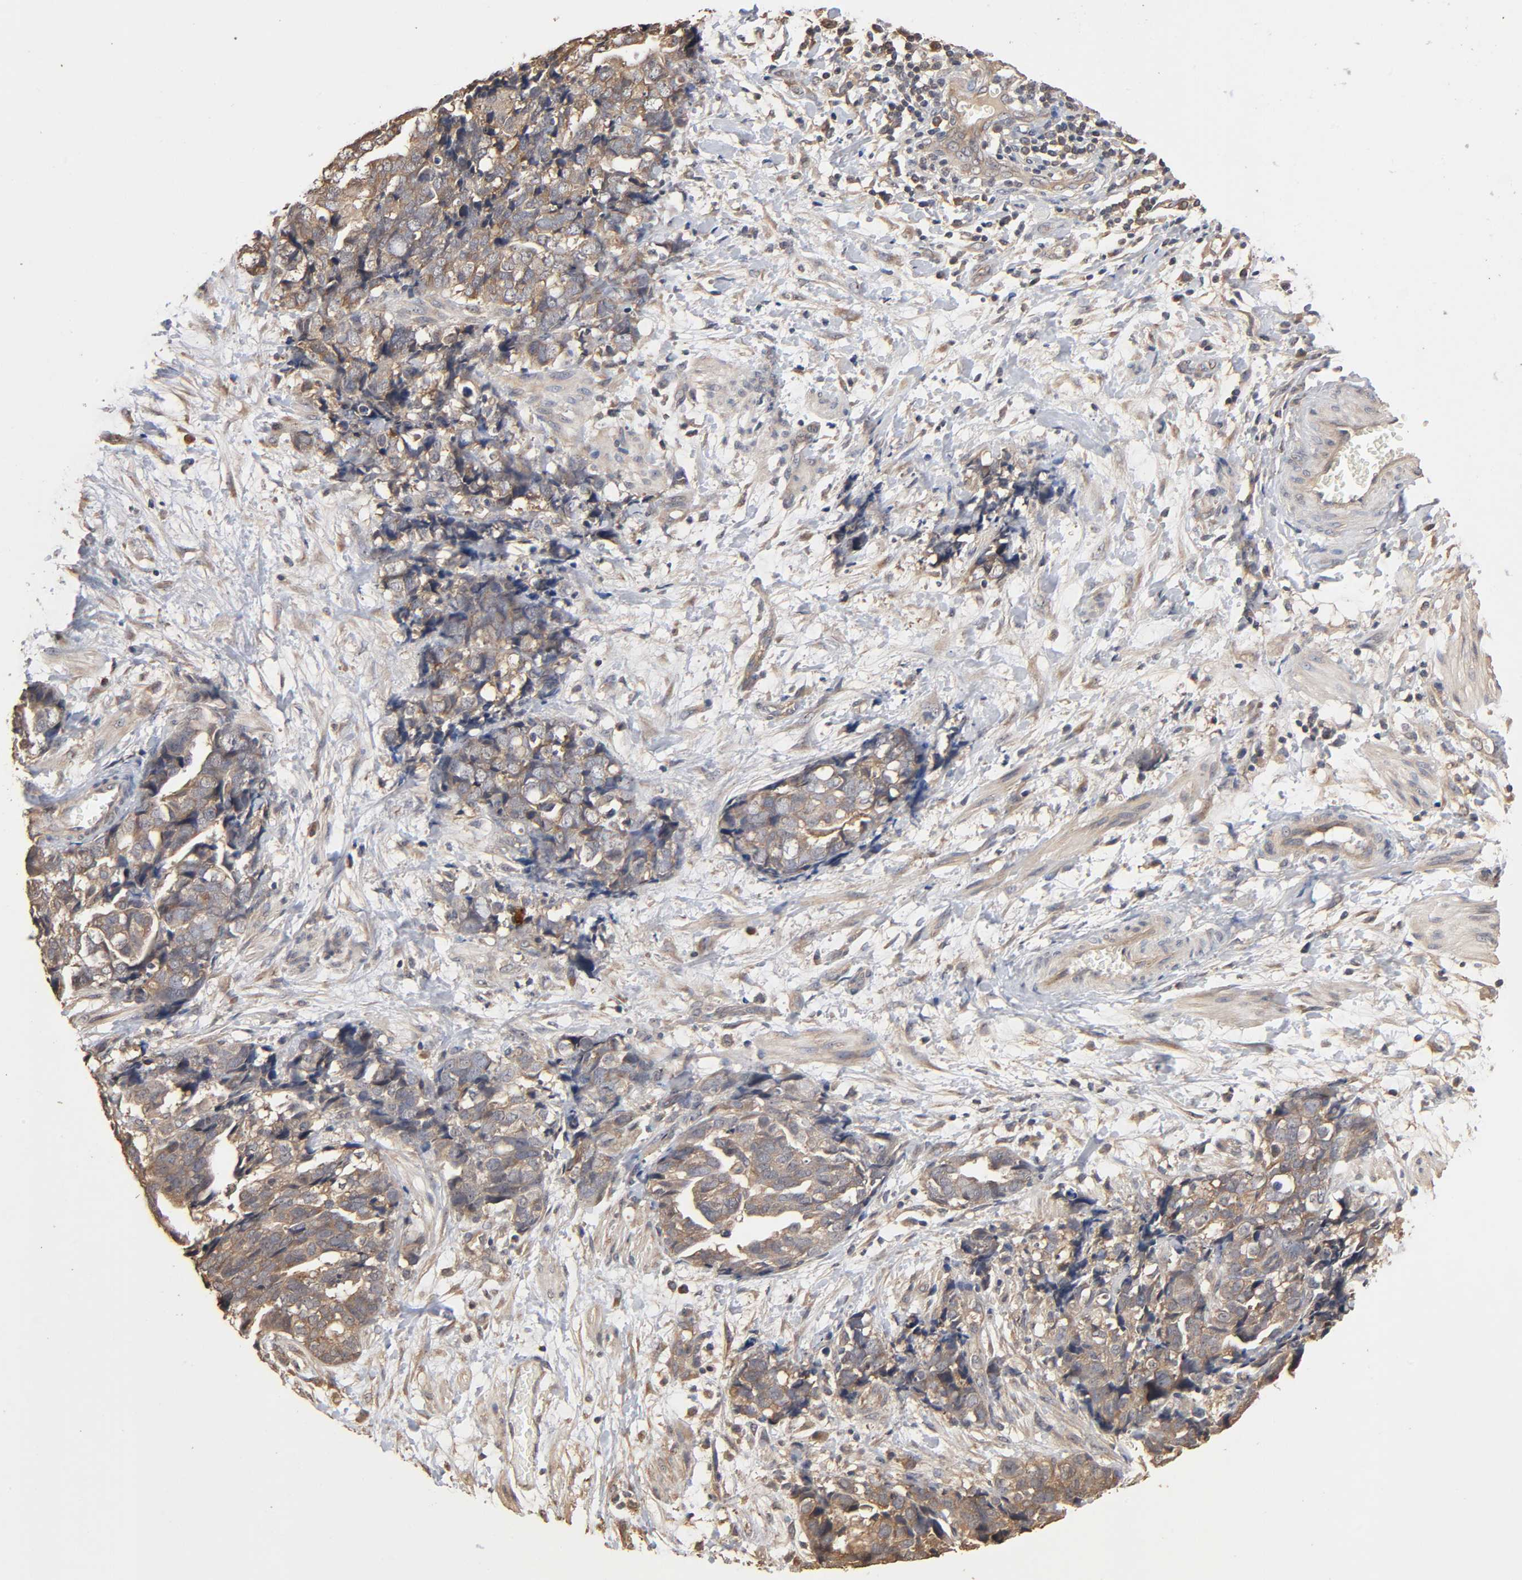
{"staining": {"intensity": "moderate", "quantity": ">75%", "location": "cytoplasmic/membranous"}, "tissue": "ovarian cancer", "cell_type": "Tumor cells", "image_type": "cancer", "snomed": [{"axis": "morphology", "description": "Normal tissue, NOS"}, {"axis": "morphology", "description": "Cystadenocarcinoma, serous, NOS"}, {"axis": "topography", "description": "Fallopian tube"}, {"axis": "topography", "description": "Ovary"}], "caption": "DAB (3,3'-diaminobenzidine) immunohistochemical staining of human serous cystadenocarcinoma (ovarian) demonstrates moderate cytoplasmic/membranous protein positivity in about >75% of tumor cells. The protein of interest is shown in brown color, while the nuclei are stained blue.", "gene": "ARHGEF7", "patient": {"sex": "female", "age": 56}}